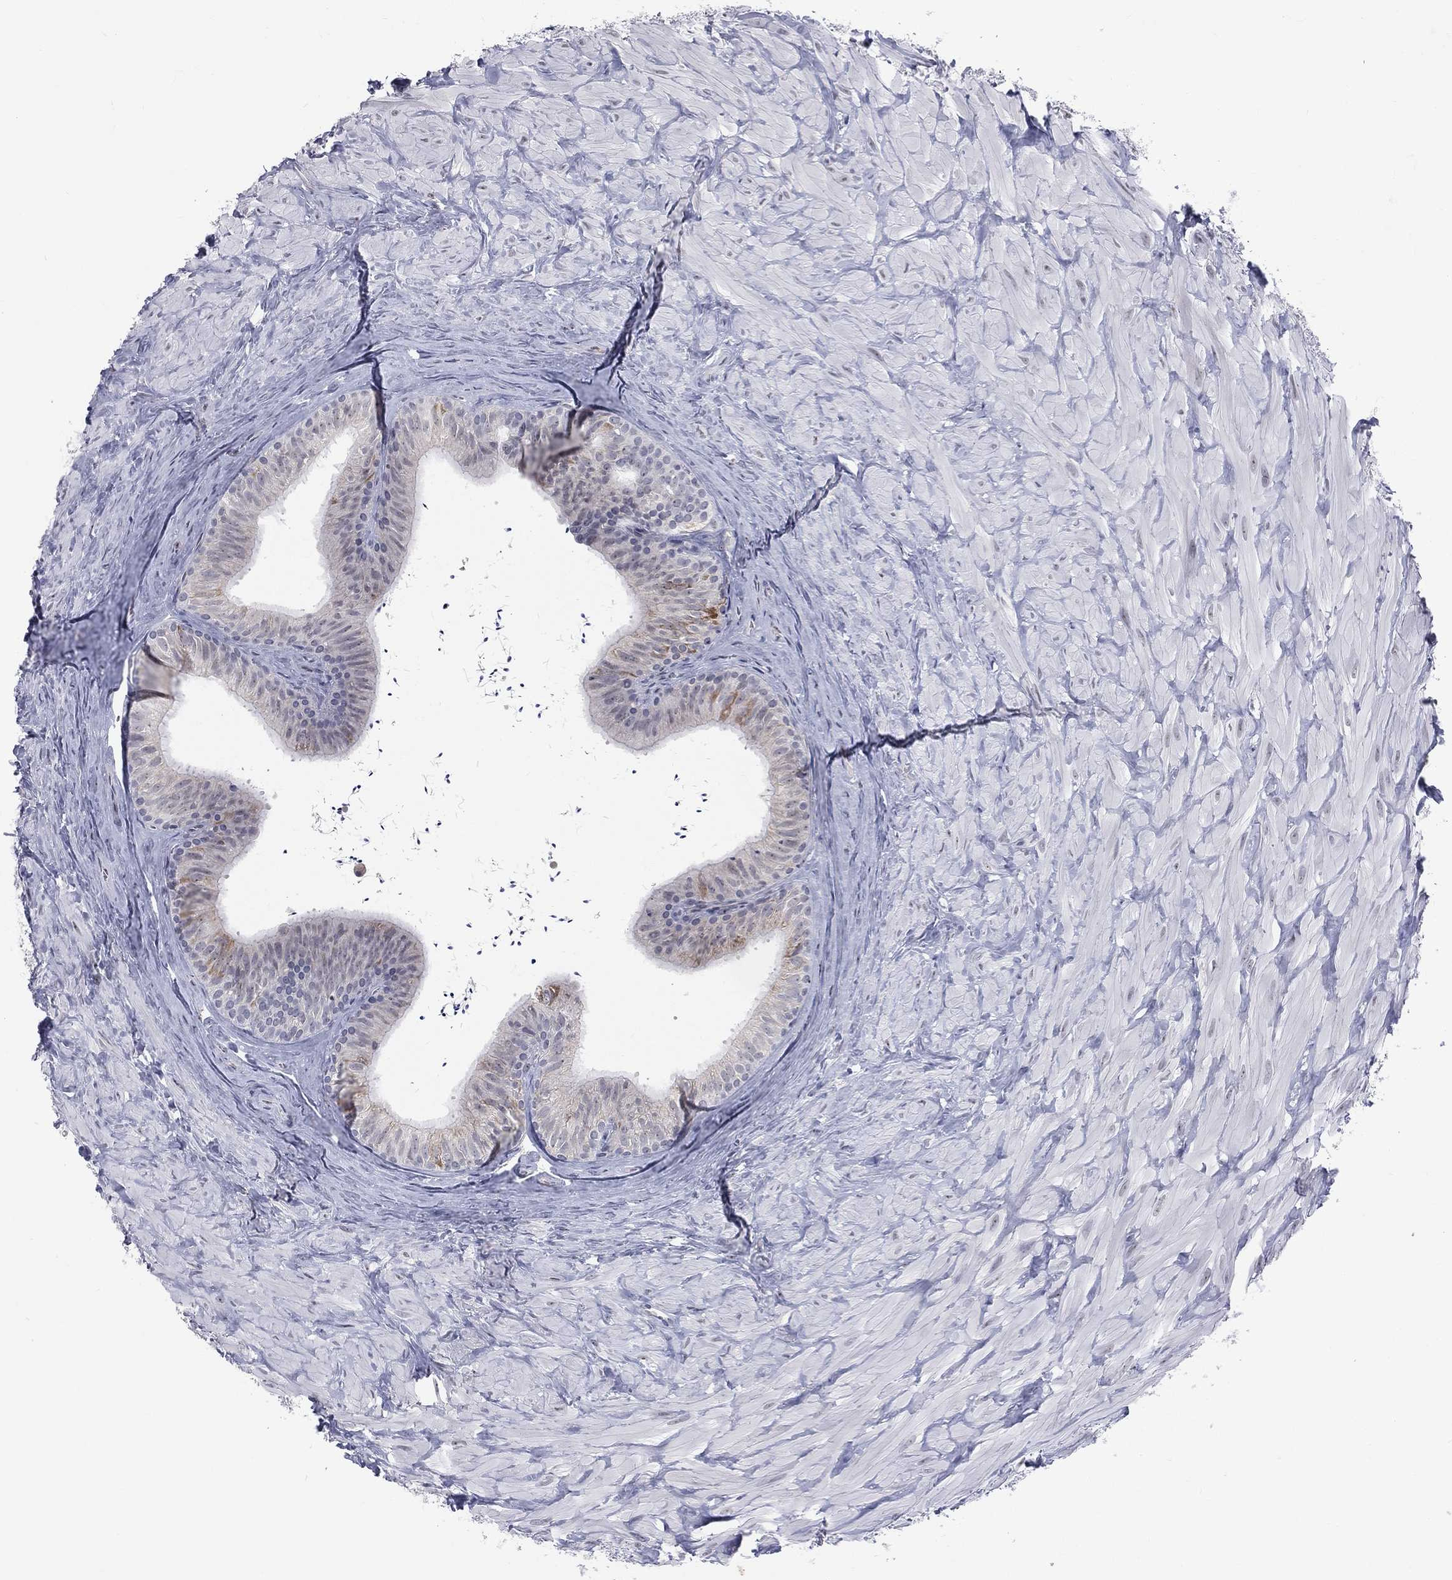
{"staining": {"intensity": "negative", "quantity": "none", "location": "none"}, "tissue": "epididymis", "cell_type": "Glandular cells", "image_type": "normal", "snomed": [{"axis": "morphology", "description": "Normal tissue, NOS"}, {"axis": "topography", "description": "Epididymis"}], "caption": "IHC of normal epididymis shows no staining in glandular cells.", "gene": "CD22", "patient": {"sex": "male", "age": 32}}